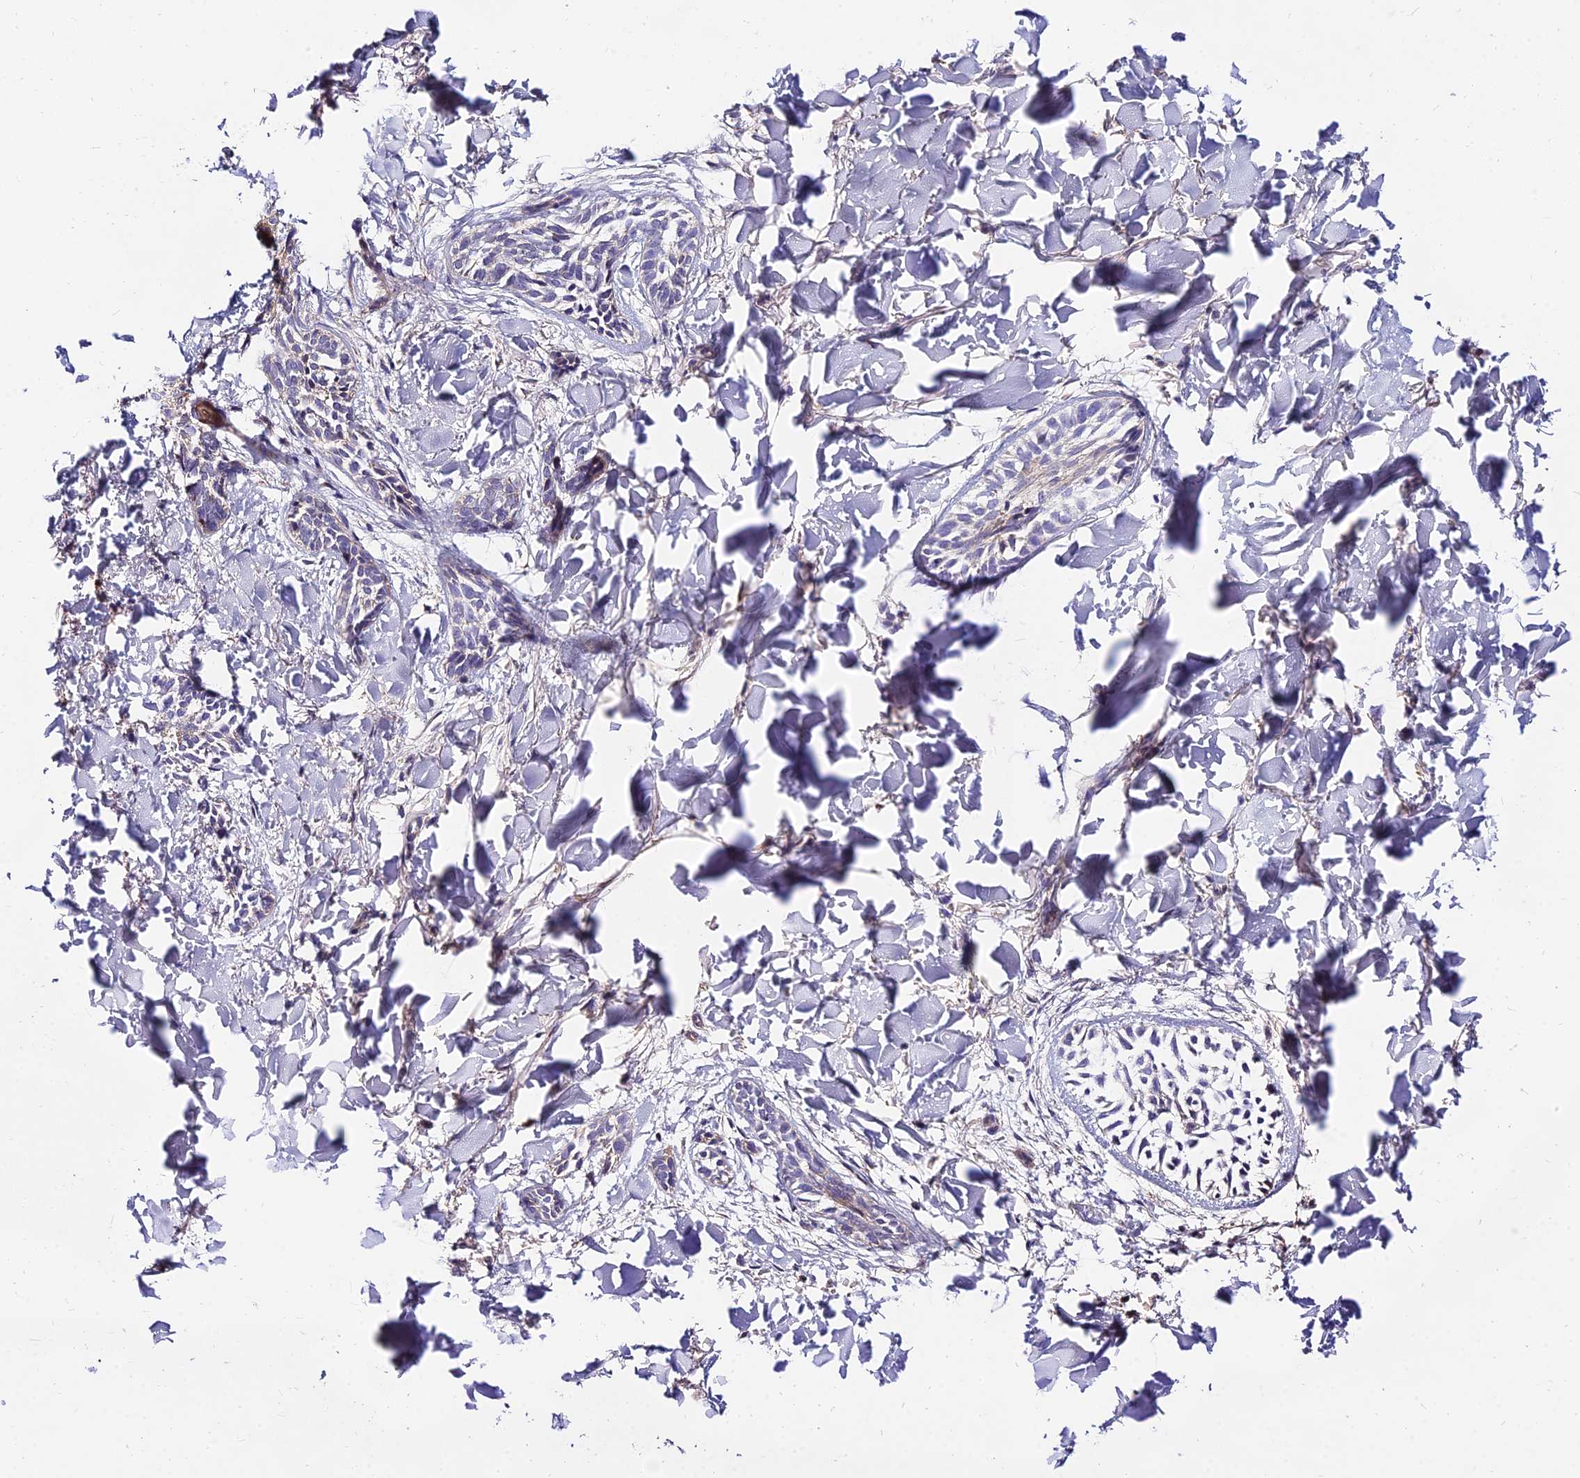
{"staining": {"intensity": "negative", "quantity": "none", "location": "none"}, "tissue": "skin cancer", "cell_type": "Tumor cells", "image_type": "cancer", "snomed": [{"axis": "morphology", "description": "Basal cell carcinoma"}, {"axis": "topography", "description": "Skin"}], "caption": "The histopathology image demonstrates no staining of tumor cells in basal cell carcinoma (skin).", "gene": "C6orf132", "patient": {"sex": "female", "age": 59}}